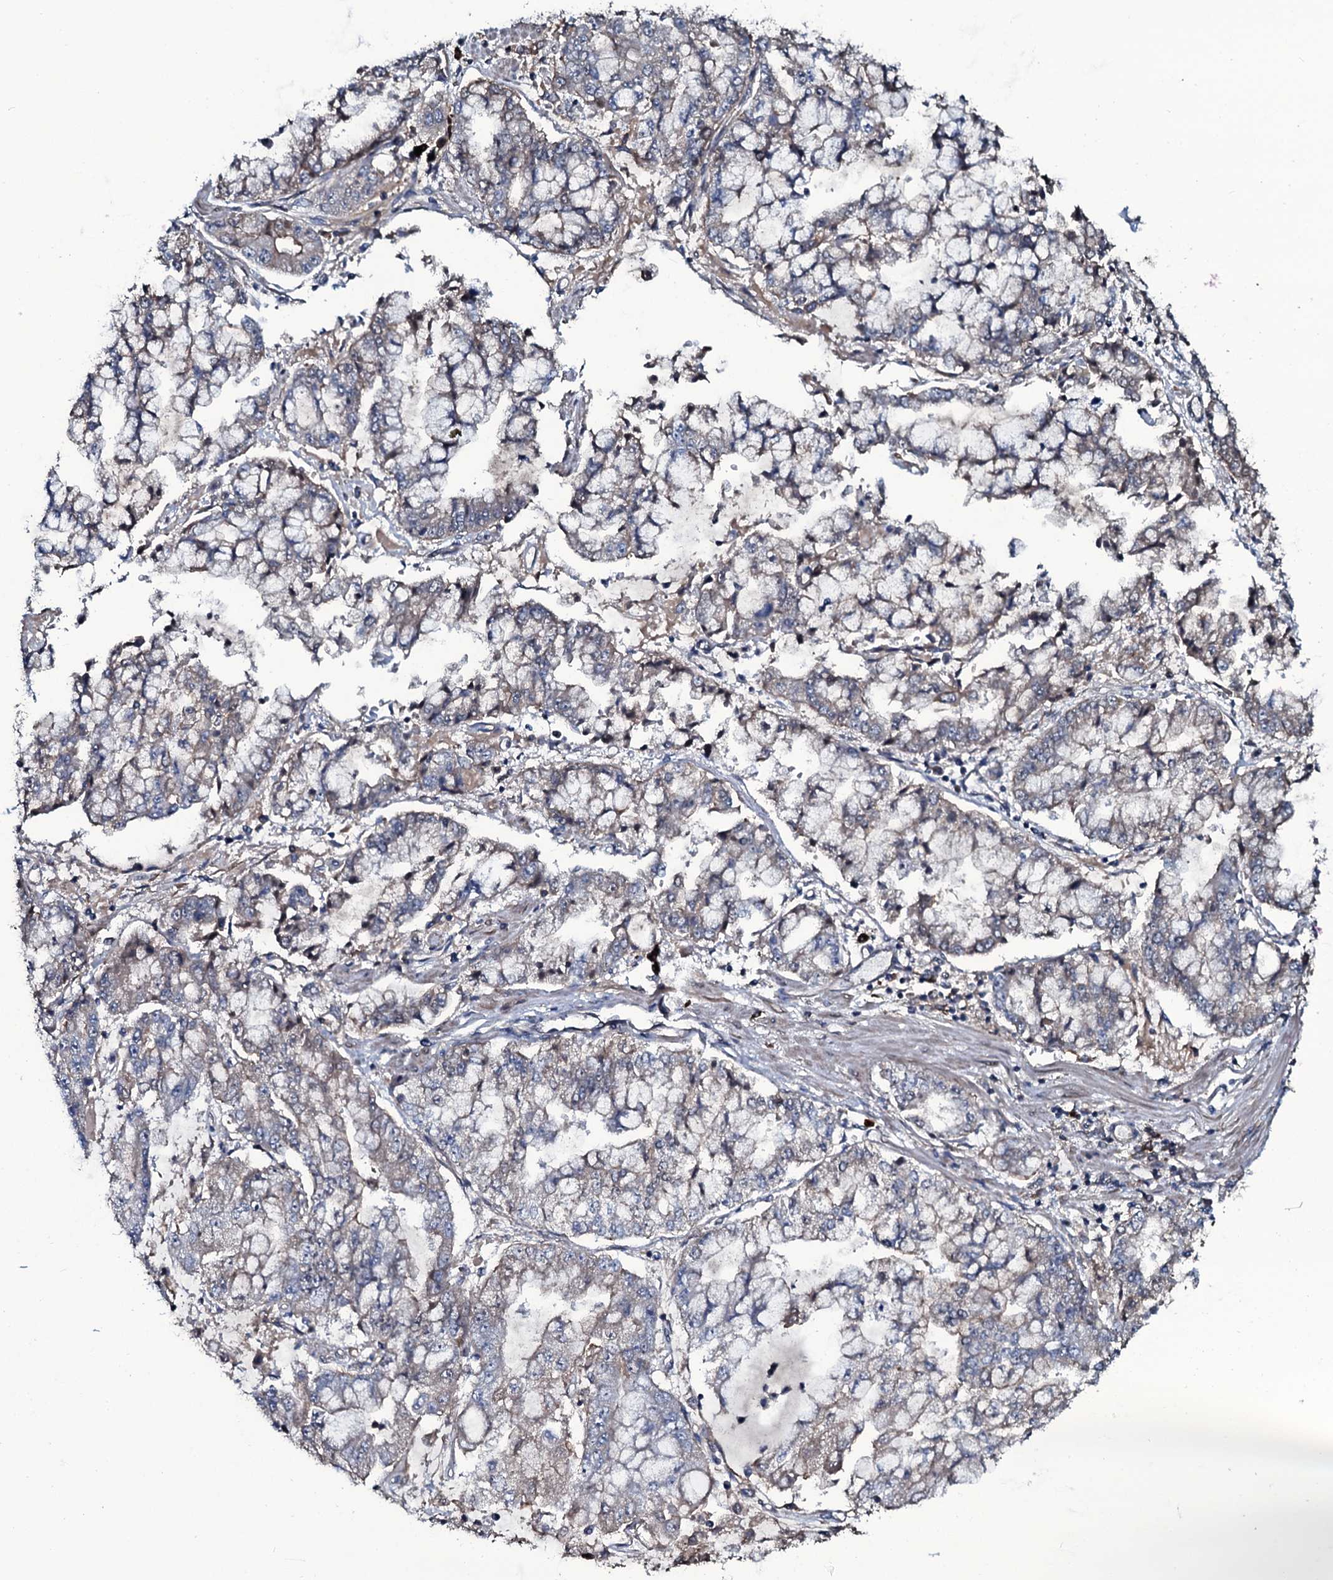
{"staining": {"intensity": "weak", "quantity": "<25%", "location": "cytoplasmic/membranous,nuclear"}, "tissue": "stomach cancer", "cell_type": "Tumor cells", "image_type": "cancer", "snomed": [{"axis": "morphology", "description": "Adenocarcinoma, NOS"}, {"axis": "topography", "description": "Stomach"}], "caption": "Tumor cells show no significant staining in stomach adenocarcinoma.", "gene": "LYG2", "patient": {"sex": "male", "age": 76}}